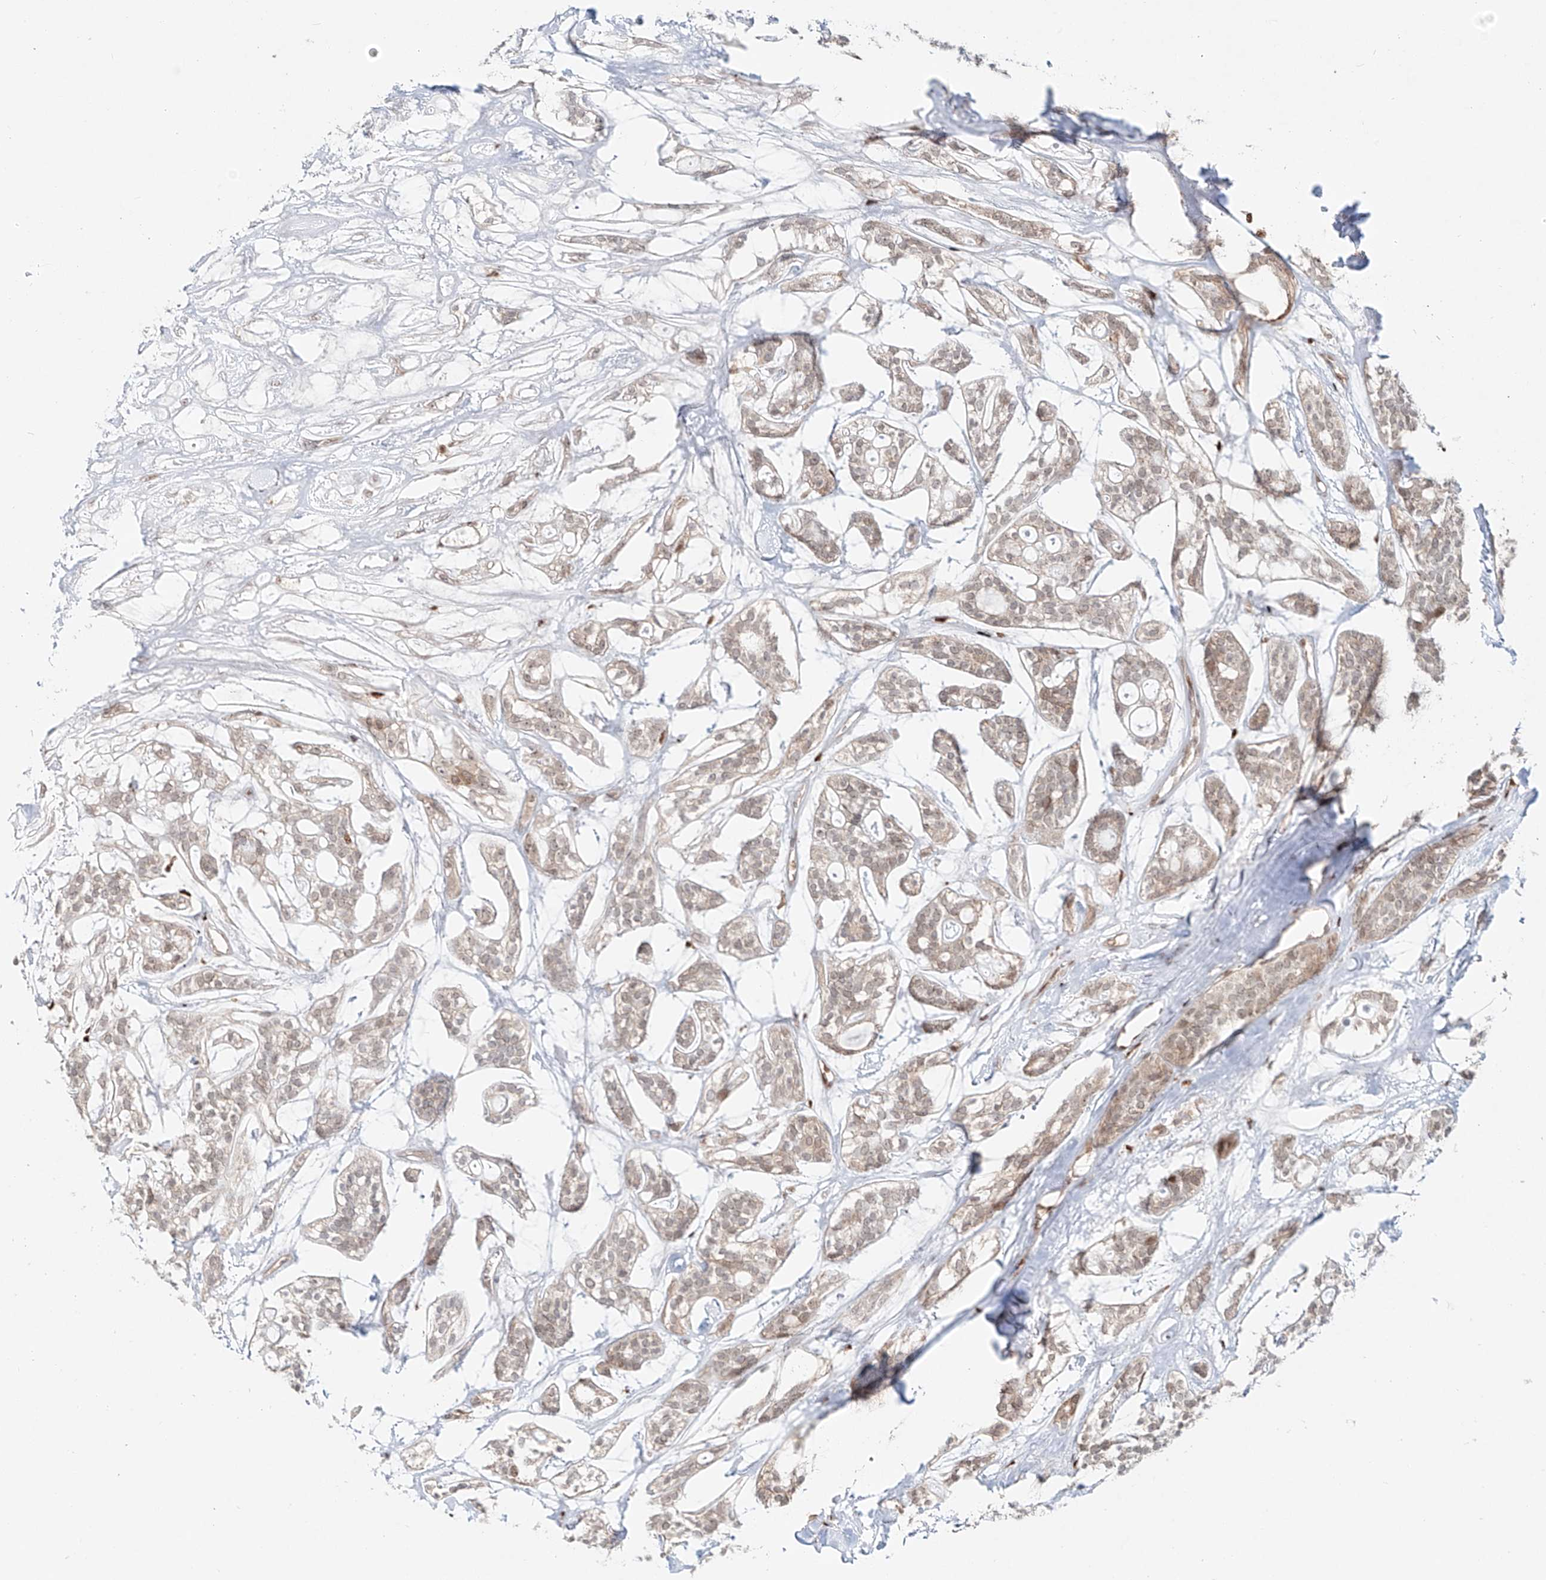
{"staining": {"intensity": "weak", "quantity": "<25%", "location": "cytoplasmic/membranous,nuclear"}, "tissue": "head and neck cancer", "cell_type": "Tumor cells", "image_type": "cancer", "snomed": [{"axis": "morphology", "description": "Adenocarcinoma, NOS"}, {"axis": "topography", "description": "Head-Neck"}], "caption": "IHC histopathology image of head and neck cancer stained for a protein (brown), which exhibits no expression in tumor cells.", "gene": "DZIP1L", "patient": {"sex": "male", "age": 66}}